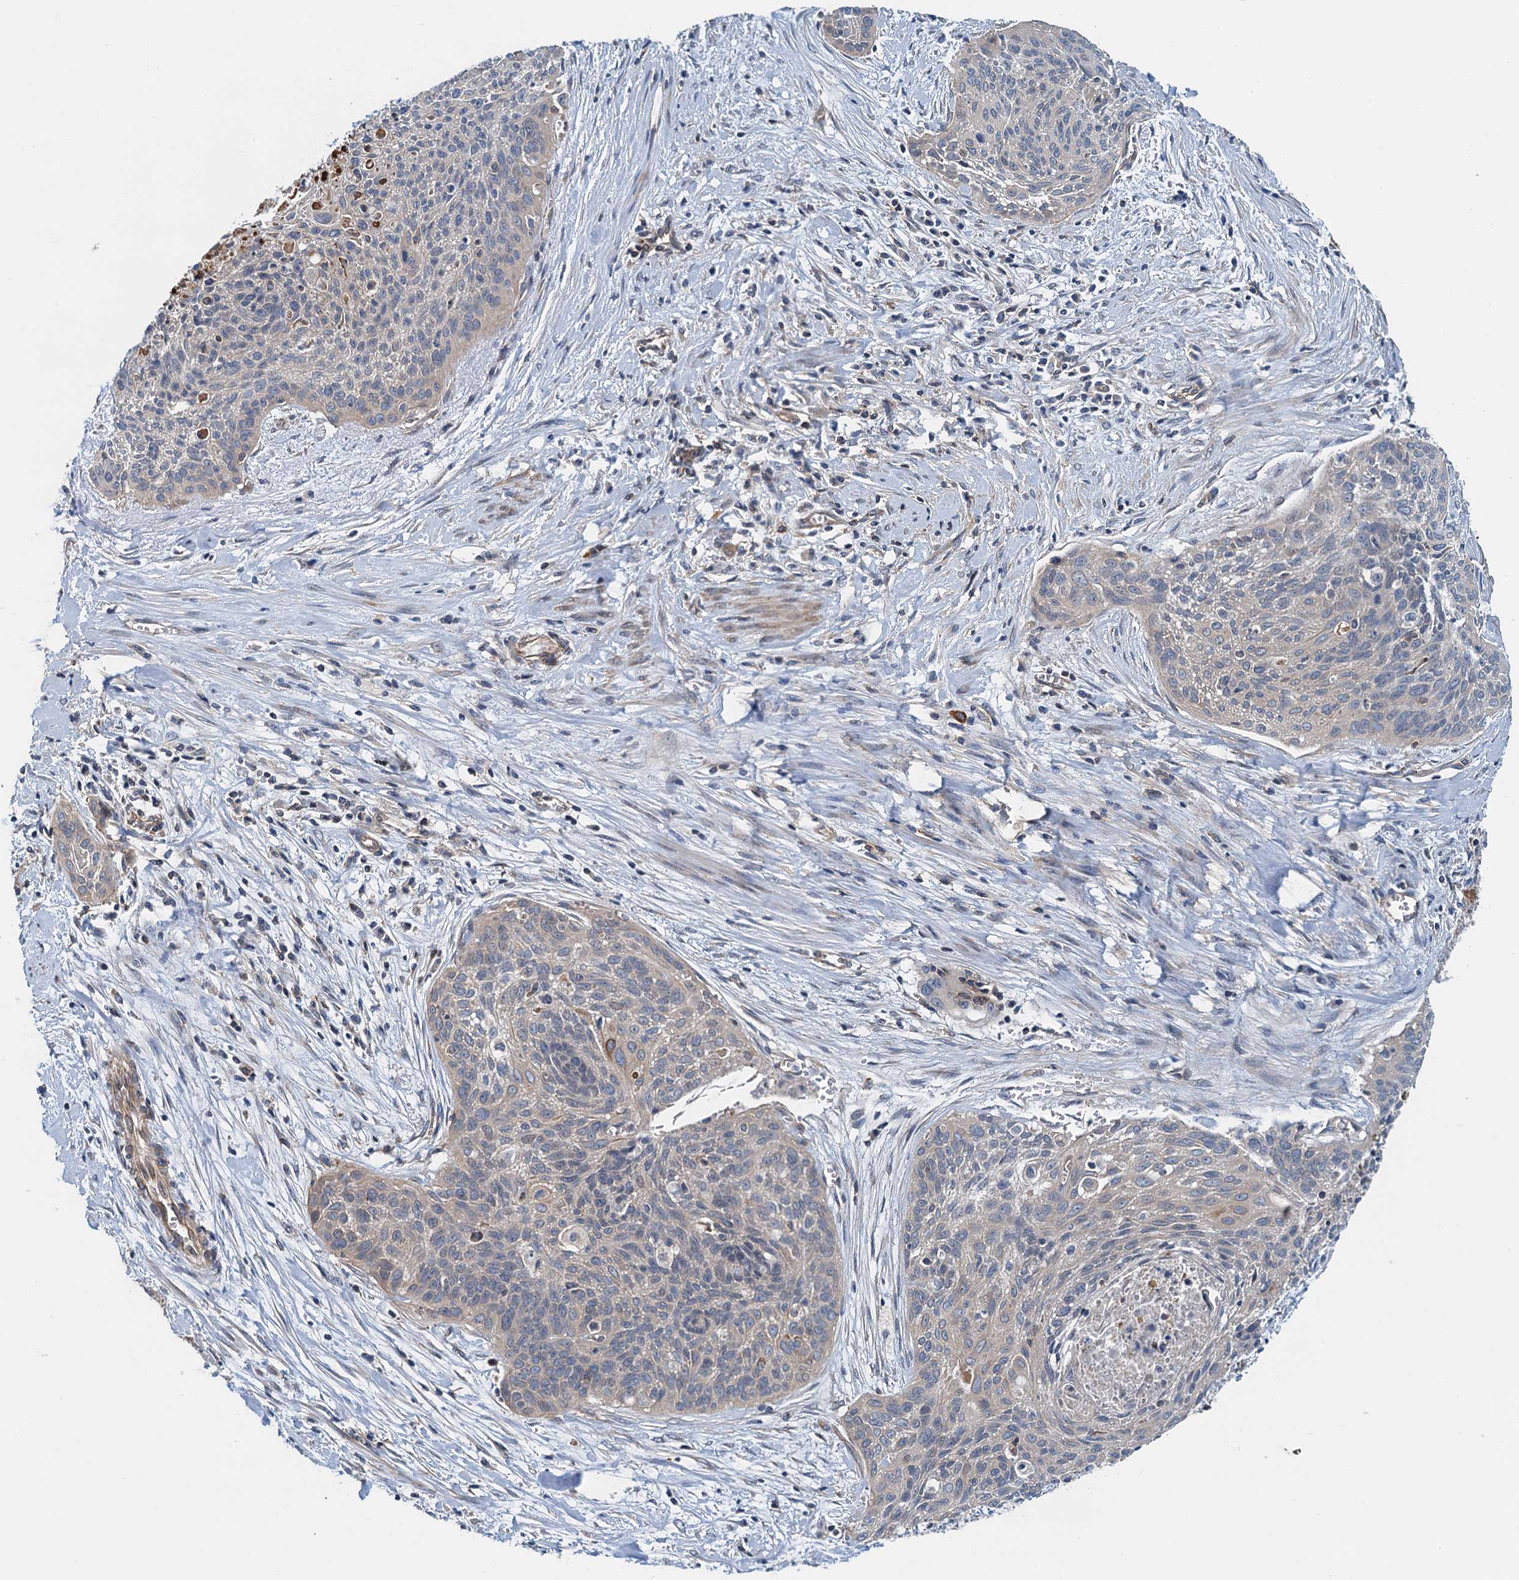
{"staining": {"intensity": "negative", "quantity": "none", "location": "none"}, "tissue": "cervical cancer", "cell_type": "Tumor cells", "image_type": "cancer", "snomed": [{"axis": "morphology", "description": "Squamous cell carcinoma, NOS"}, {"axis": "topography", "description": "Cervix"}], "caption": "Tumor cells show no significant protein staining in squamous cell carcinoma (cervical).", "gene": "ROGDI", "patient": {"sex": "female", "age": 55}}